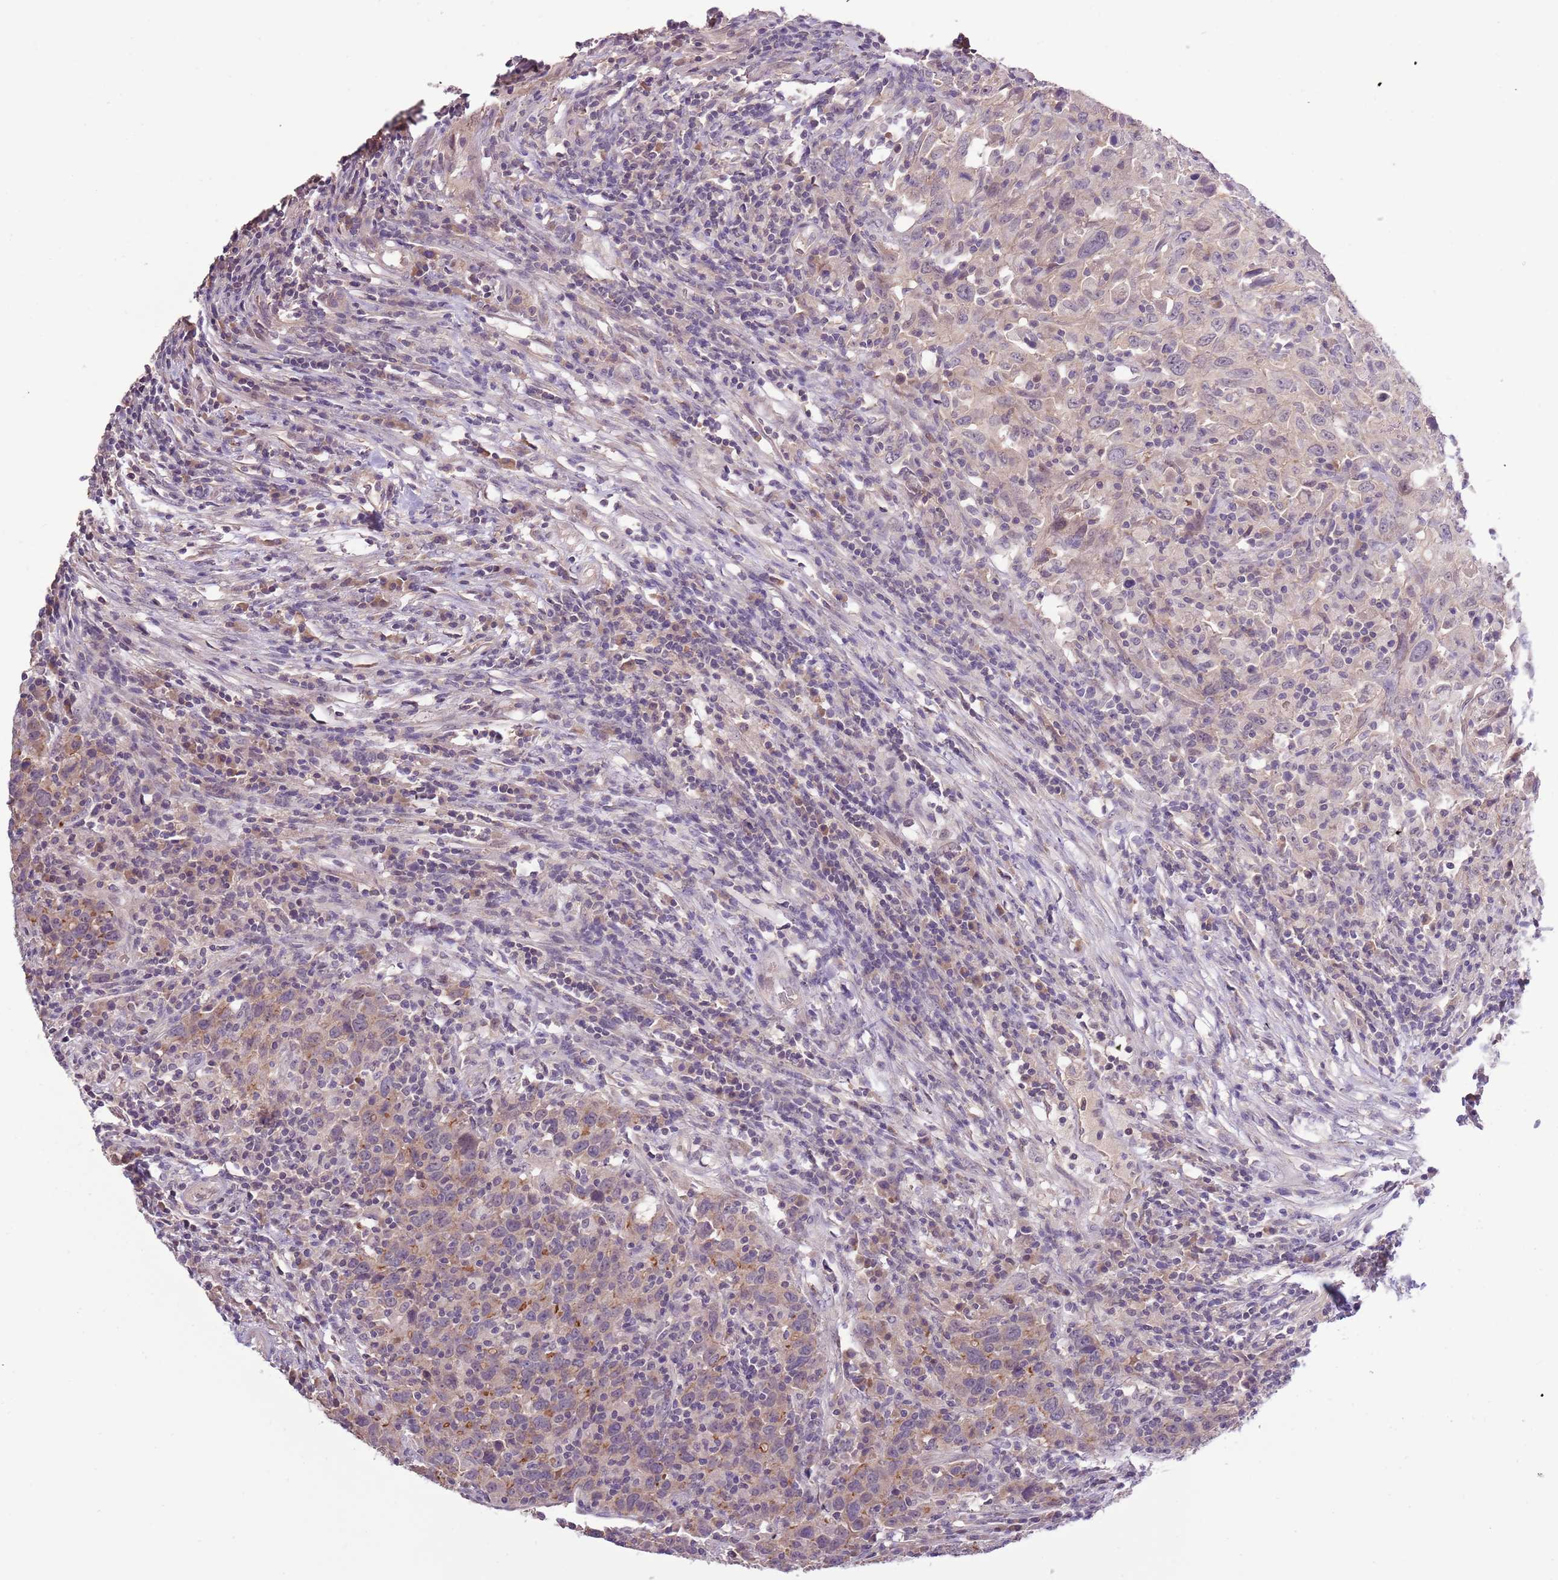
{"staining": {"intensity": "weak", "quantity": "<25%", "location": "cytoplasmic/membranous"}, "tissue": "urothelial cancer", "cell_type": "Tumor cells", "image_type": "cancer", "snomed": [{"axis": "morphology", "description": "Urothelial carcinoma, High grade"}, {"axis": "topography", "description": "Urinary bladder"}], "caption": "The photomicrograph demonstrates no staining of tumor cells in urothelial cancer.", "gene": "SHROOM3", "patient": {"sex": "male", "age": 61}}